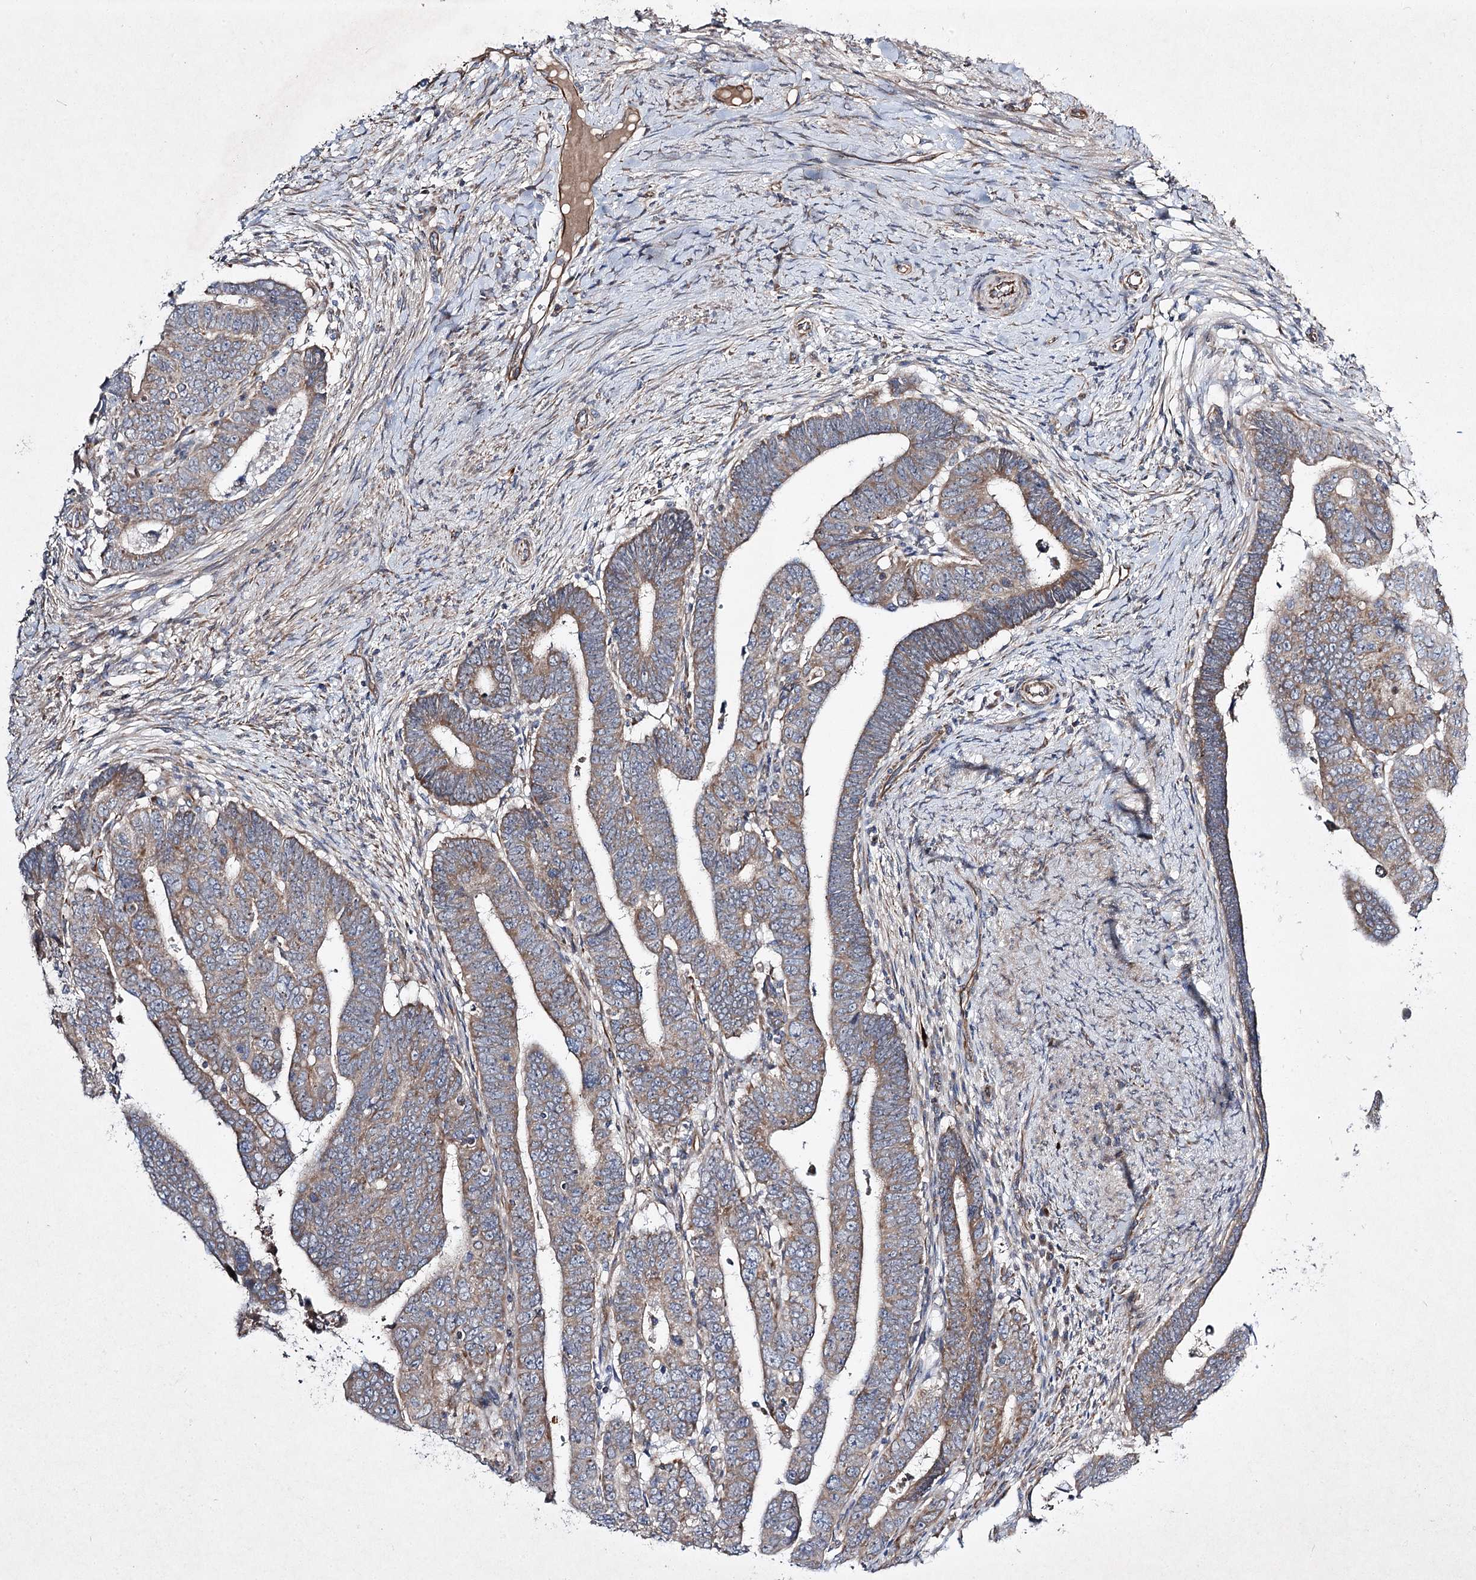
{"staining": {"intensity": "weak", "quantity": ">75%", "location": "cytoplasmic/membranous"}, "tissue": "colorectal cancer", "cell_type": "Tumor cells", "image_type": "cancer", "snomed": [{"axis": "morphology", "description": "Normal tissue, NOS"}, {"axis": "morphology", "description": "Adenocarcinoma, NOS"}, {"axis": "topography", "description": "Rectum"}], "caption": "Weak cytoplasmic/membranous positivity is appreciated in approximately >75% of tumor cells in adenocarcinoma (colorectal).", "gene": "KIAA0825", "patient": {"sex": "female", "age": 65}}